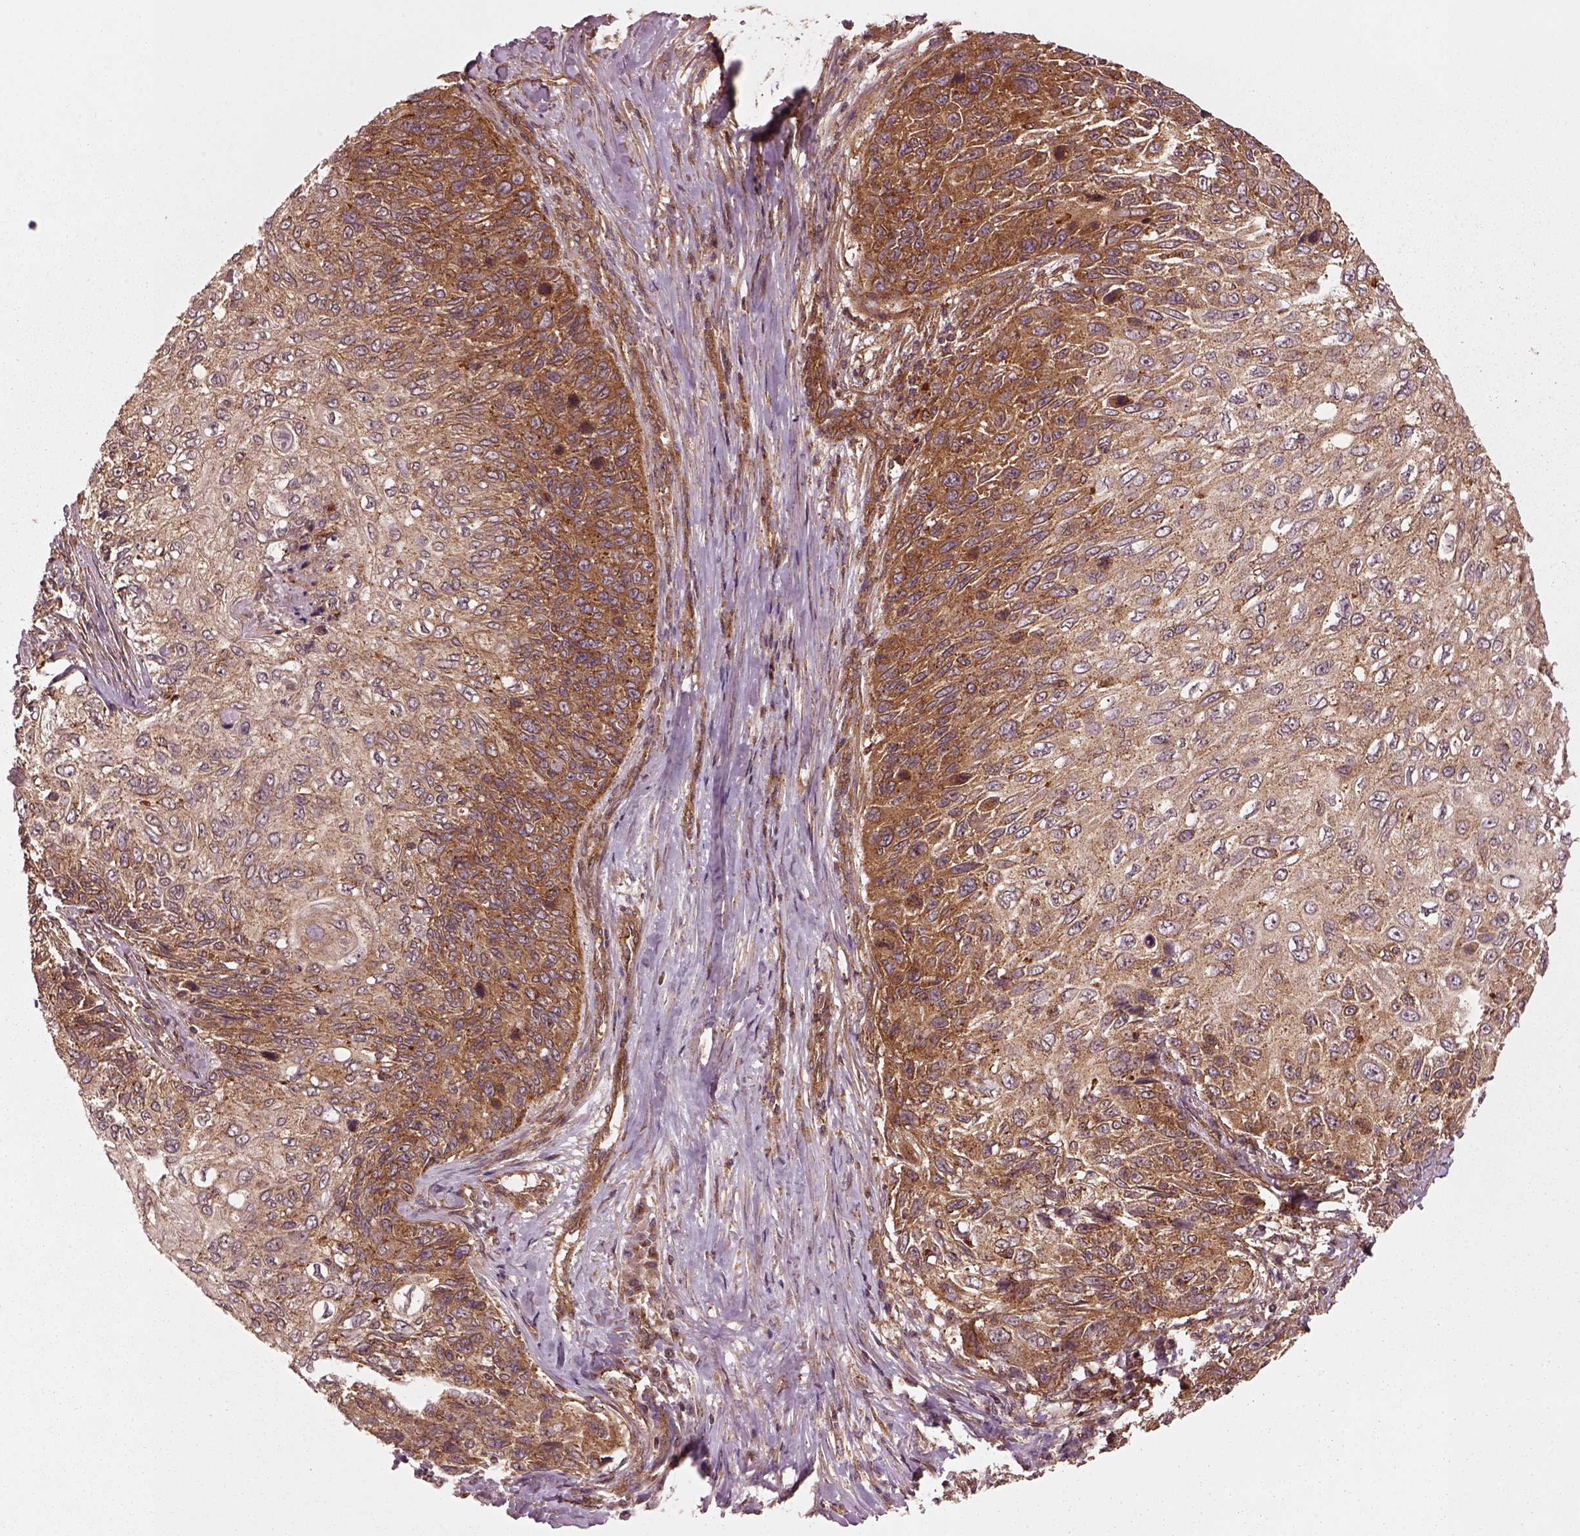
{"staining": {"intensity": "moderate", "quantity": "25%-75%", "location": "cytoplasmic/membranous"}, "tissue": "skin cancer", "cell_type": "Tumor cells", "image_type": "cancer", "snomed": [{"axis": "morphology", "description": "Squamous cell carcinoma, NOS"}, {"axis": "topography", "description": "Skin"}], "caption": "Protein expression analysis of human skin cancer reveals moderate cytoplasmic/membranous positivity in approximately 25%-75% of tumor cells.", "gene": "WASHC2A", "patient": {"sex": "male", "age": 92}}